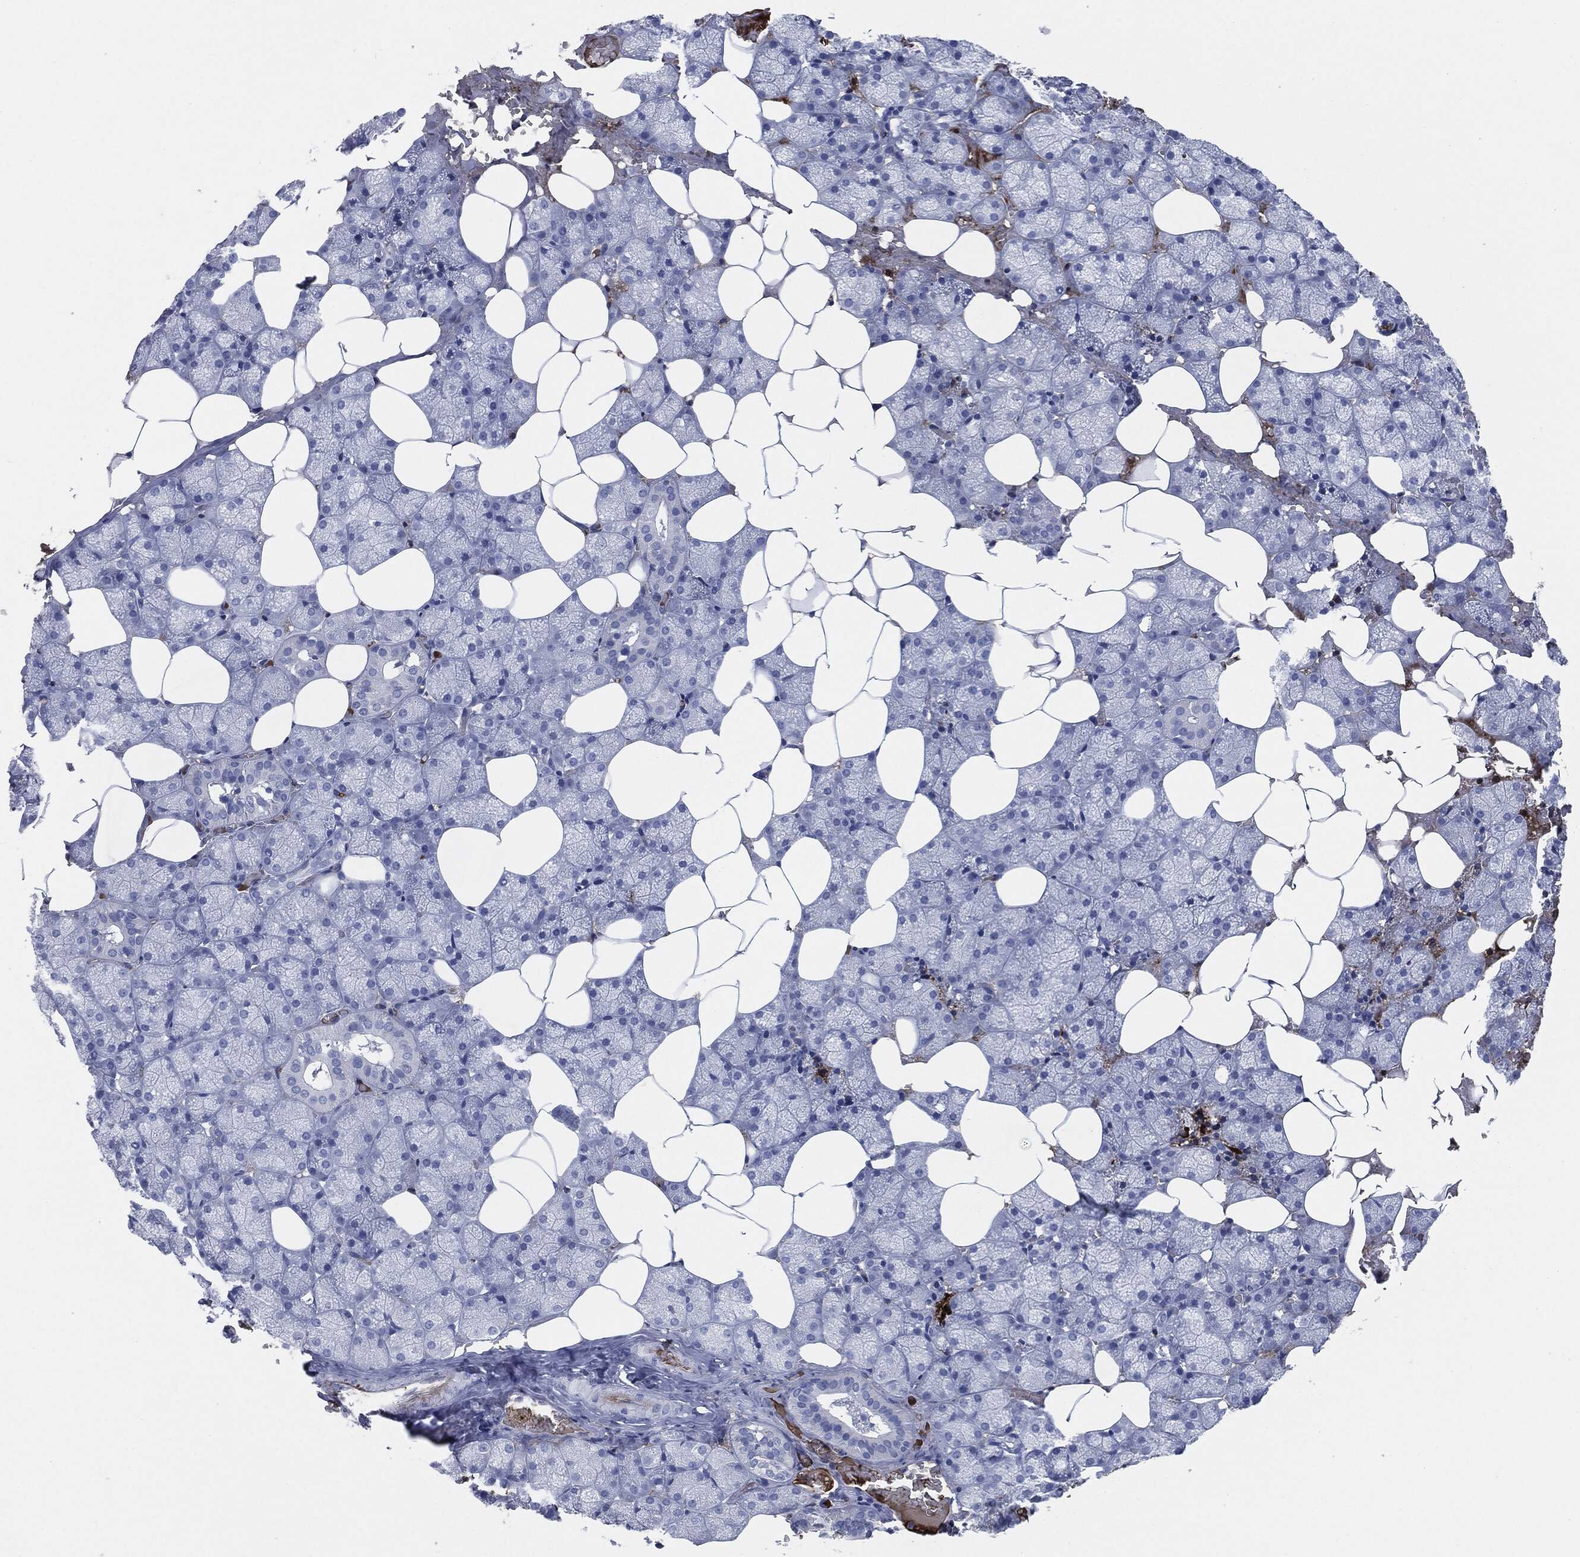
{"staining": {"intensity": "negative", "quantity": "none", "location": "none"}, "tissue": "salivary gland", "cell_type": "Glandular cells", "image_type": "normal", "snomed": [{"axis": "morphology", "description": "Normal tissue, NOS"}, {"axis": "topography", "description": "Salivary gland"}], "caption": "This is a micrograph of immunohistochemistry staining of benign salivary gland, which shows no staining in glandular cells.", "gene": "APOB", "patient": {"sex": "male", "age": 38}}